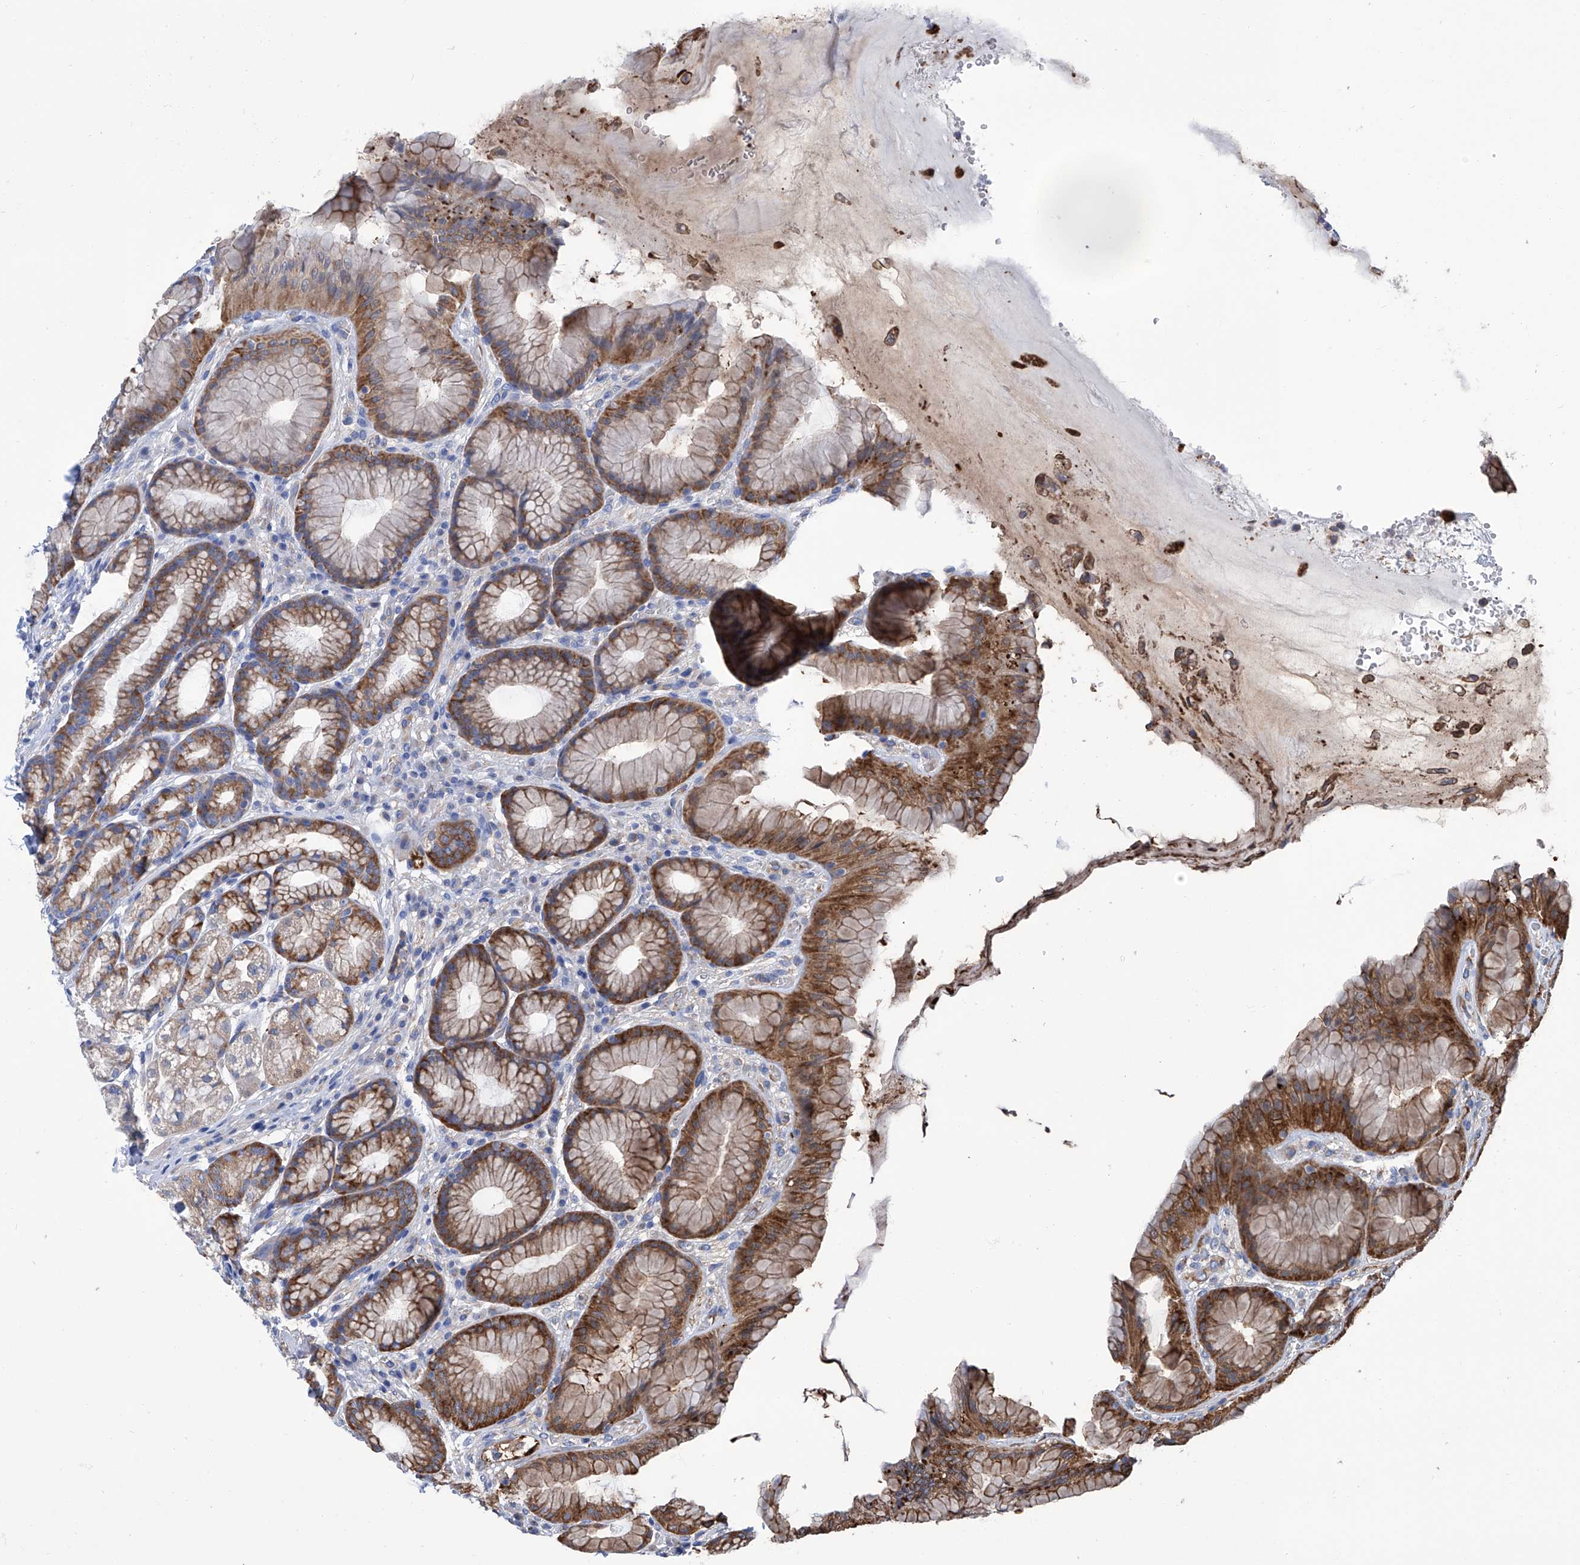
{"staining": {"intensity": "moderate", "quantity": "25%-75%", "location": "cytoplasmic/membranous"}, "tissue": "stomach", "cell_type": "Glandular cells", "image_type": "normal", "snomed": [{"axis": "morphology", "description": "Normal tissue, NOS"}, {"axis": "topography", "description": "Stomach"}], "caption": "DAB immunohistochemical staining of benign human stomach exhibits moderate cytoplasmic/membranous protein staining in approximately 25%-75% of glandular cells.", "gene": "GPT", "patient": {"sex": "male", "age": 57}}